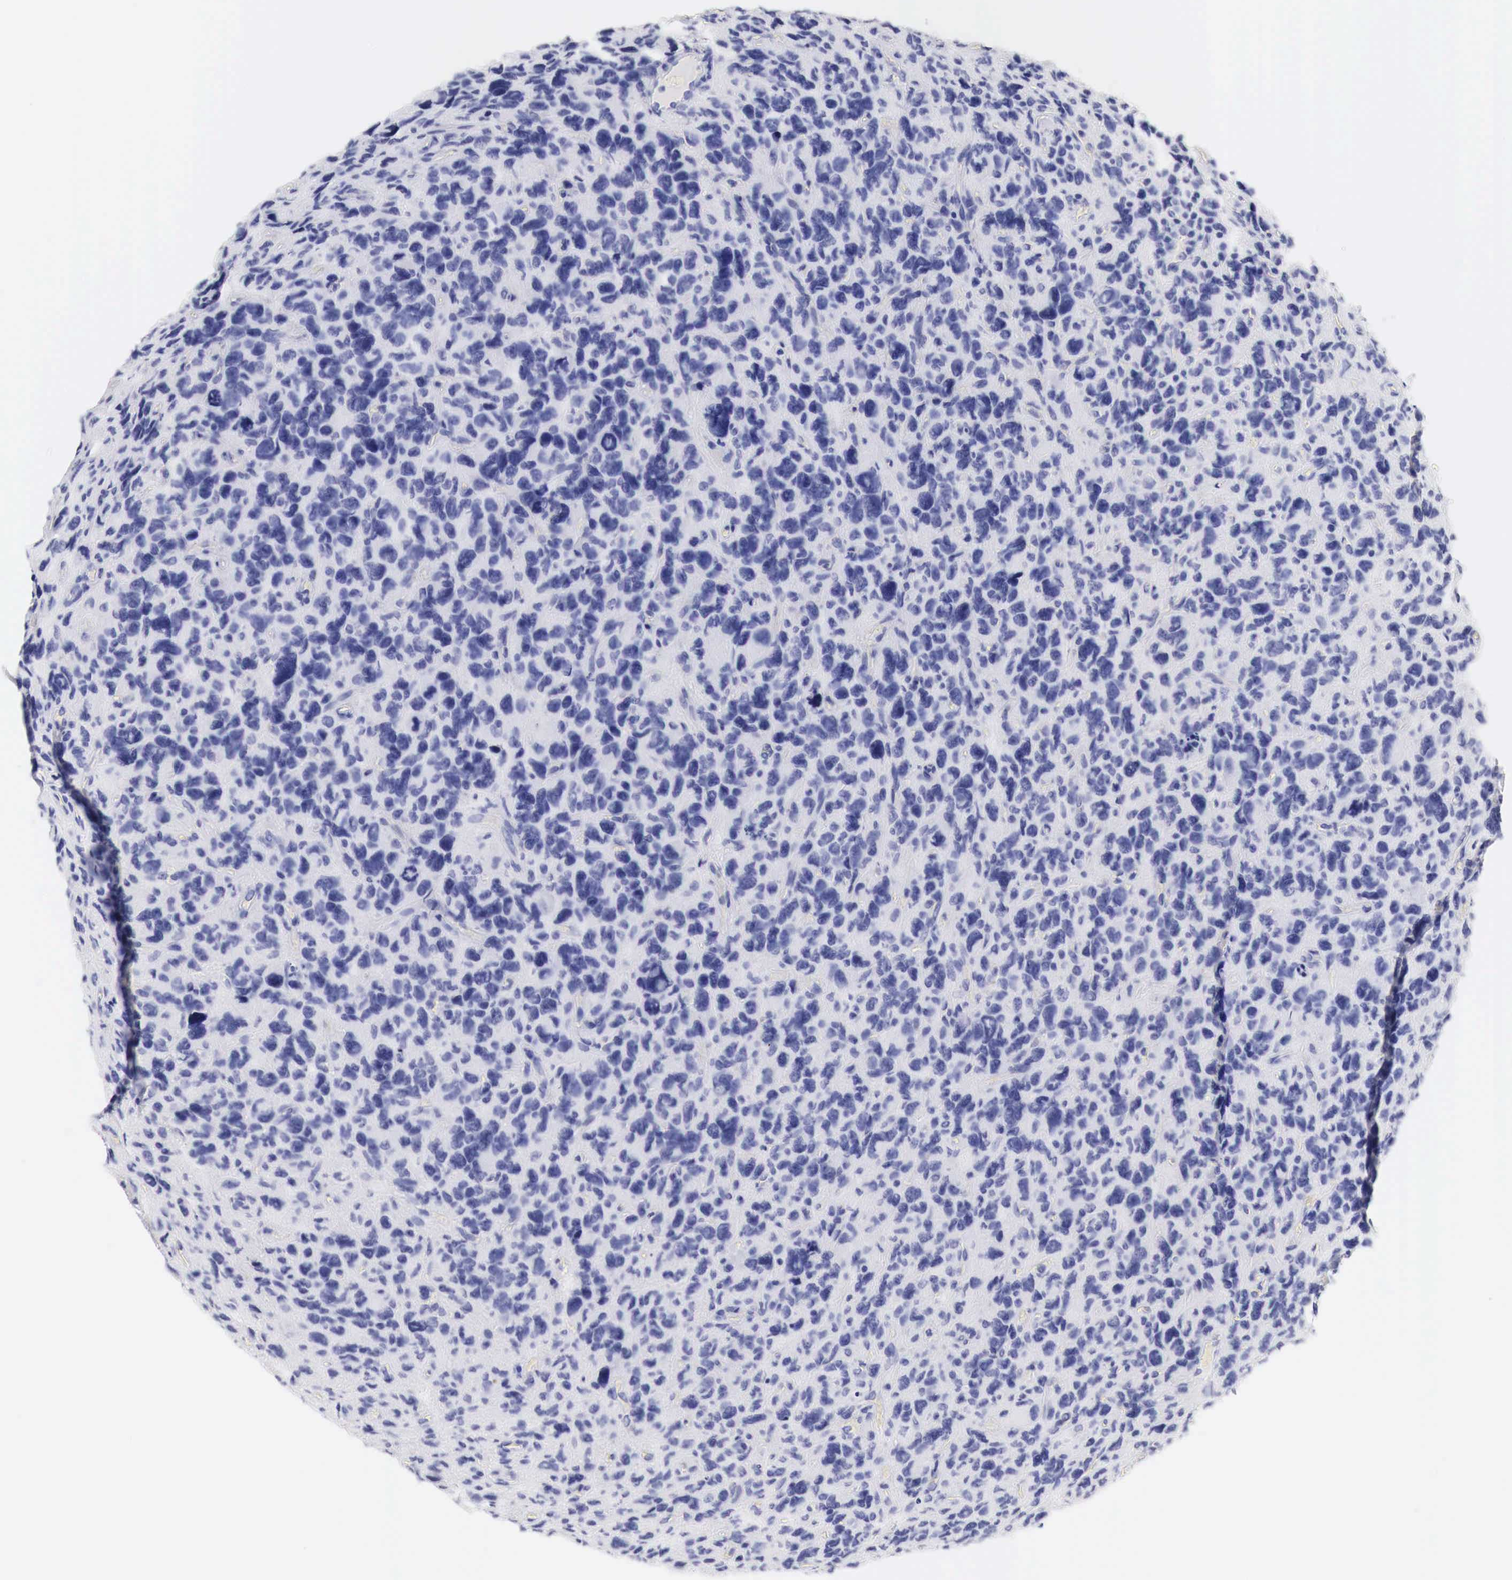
{"staining": {"intensity": "negative", "quantity": "none", "location": "none"}, "tissue": "glioma", "cell_type": "Tumor cells", "image_type": "cancer", "snomed": [{"axis": "morphology", "description": "Glioma, malignant, High grade"}, {"axis": "topography", "description": "Brain"}], "caption": "Glioma stained for a protein using IHC shows no staining tumor cells.", "gene": "TYR", "patient": {"sex": "female", "age": 60}}